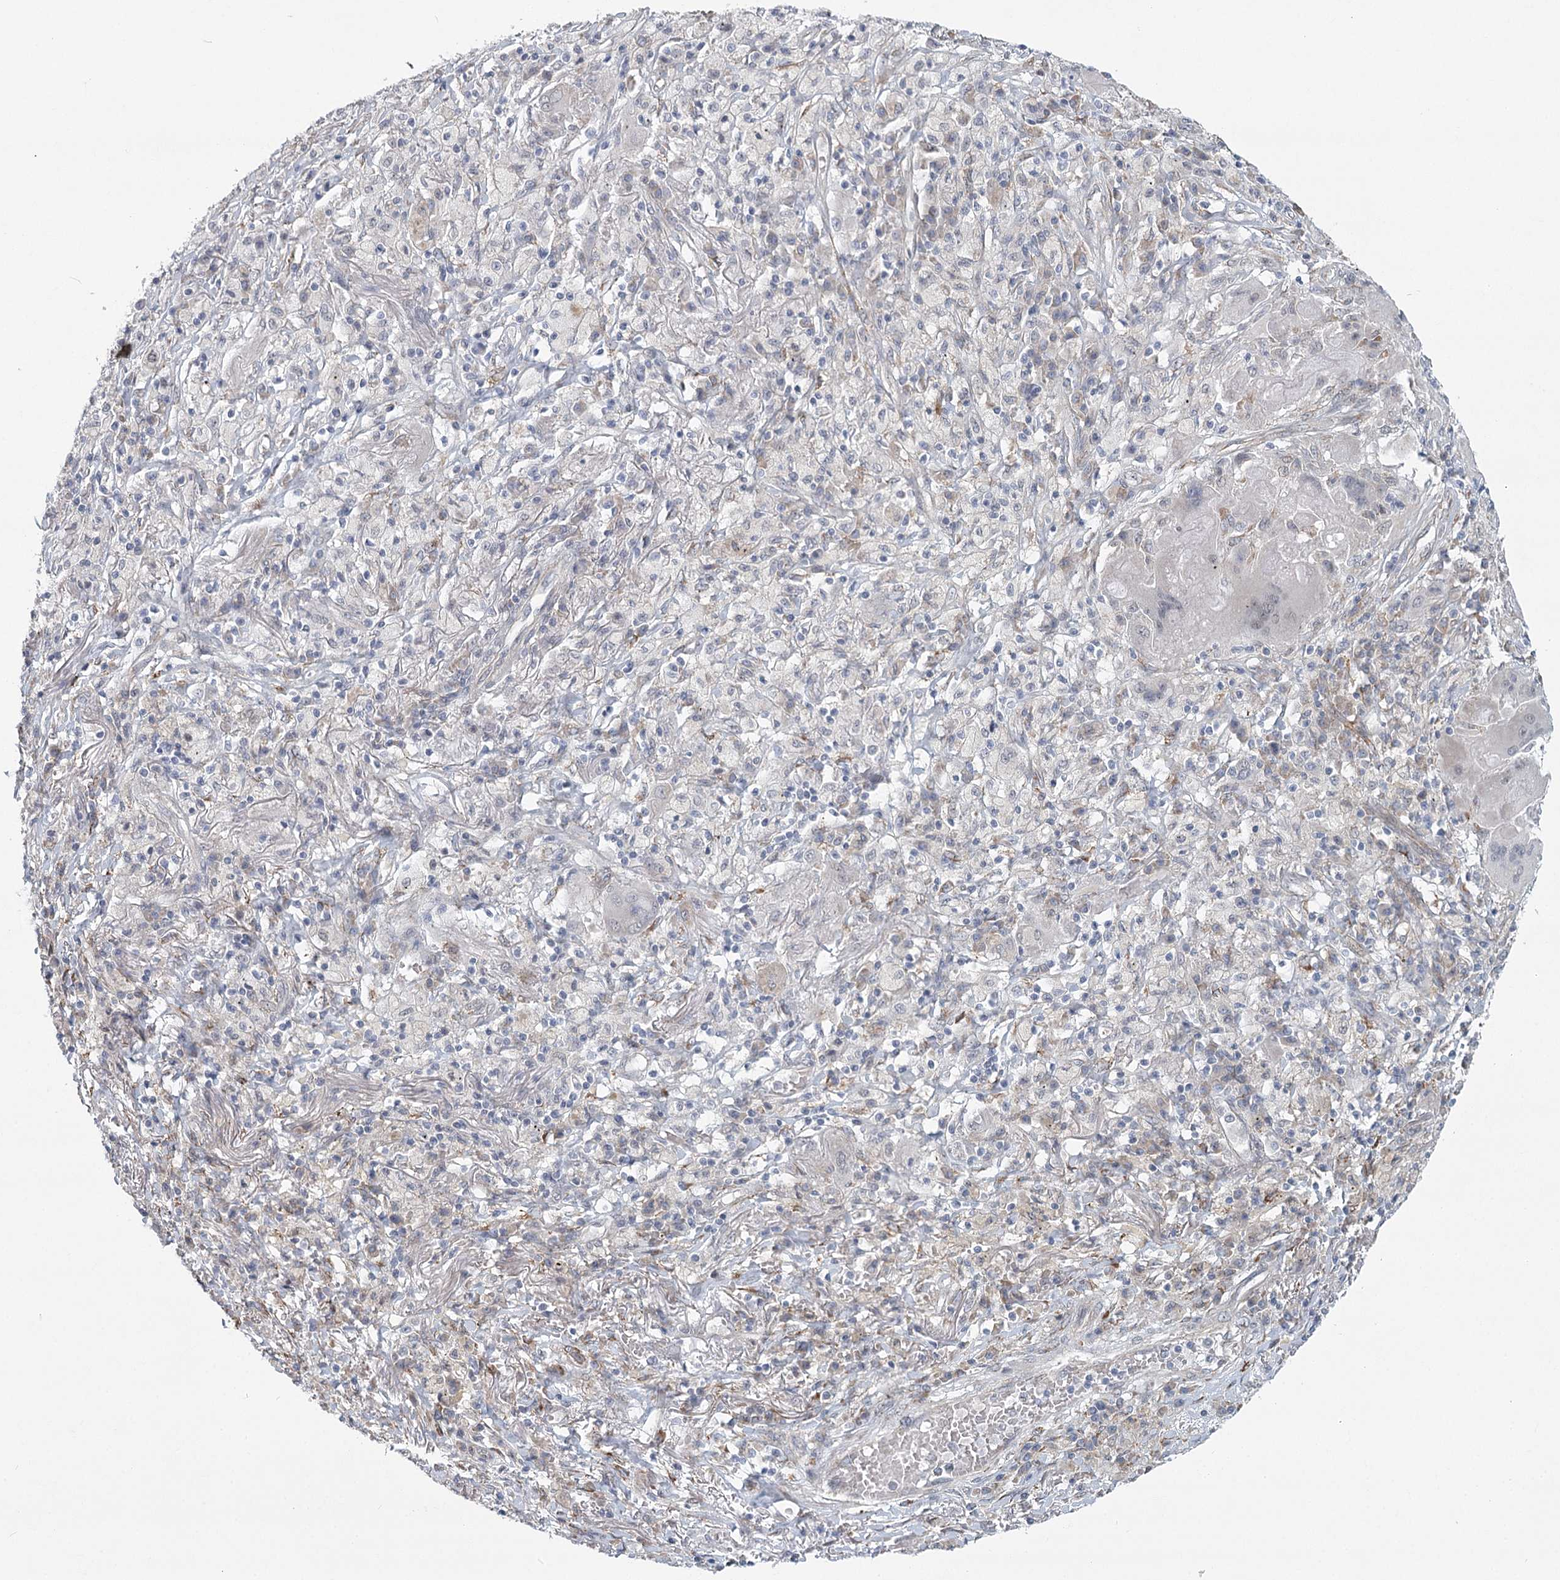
{"staining": {"intensity": "negative", "quantity": "none", "location": "none"}, "tissue": "lung cancer", "cell_type": "Tumor cells", "image_type": "cancer", "snomed": [{"axis": "morphology", "description": "Squamous cell carcinoma, NOS"}, {"axis": "topography", "description": "Lung"}], "caption": "Tumor cells show no significant expression in lung squamous cell carcinoma. The staining was performed using DAB (3,3'-diaminobenzidine) to visualize the protein expression in brown, while the nuclei were stained in blue with hematoxylin (Magnification: 20x).", "gene": "MED28", "patient": {"sex": "male", "age": 61}}